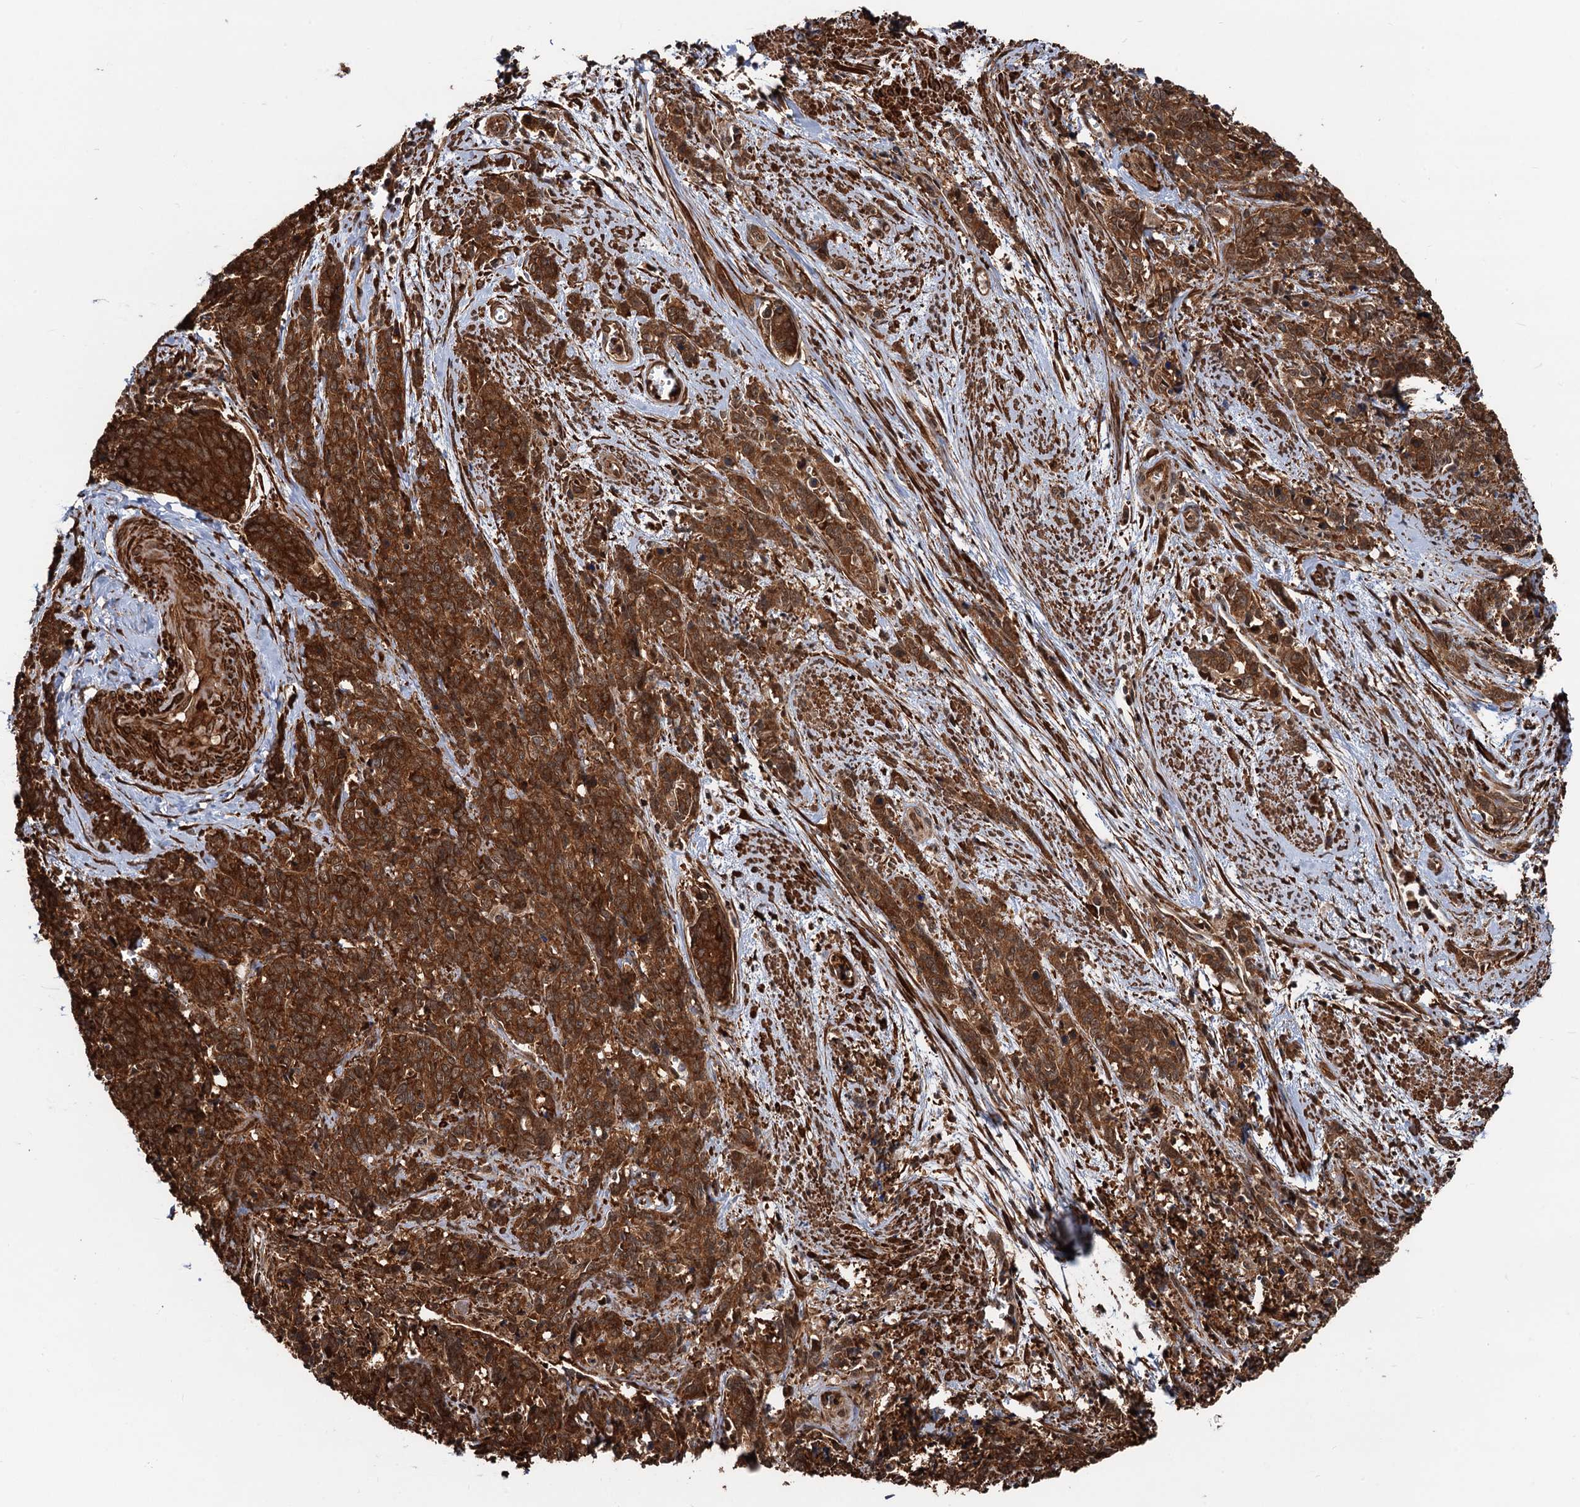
{"staining": {"intensity": "strong", "quantity": ">75%", "location": "cytoplasmic/membranous"}, "tissue": "cervical cancer", "cell_type": "Tumor cells", "image_type": "cancer", "snomed": [{"axis": "morphology", "description": "Squamous cell carcinoma, NOS"}, {"axis": "topography", "description": "Cervix"}], "caption": "Strong cytoplasmic/membranous protein staining is present in about >75% of tumor cells in cervical cancer.", "gene": "SNRNP25", "patient": {"sex": "female", "age": 60}}